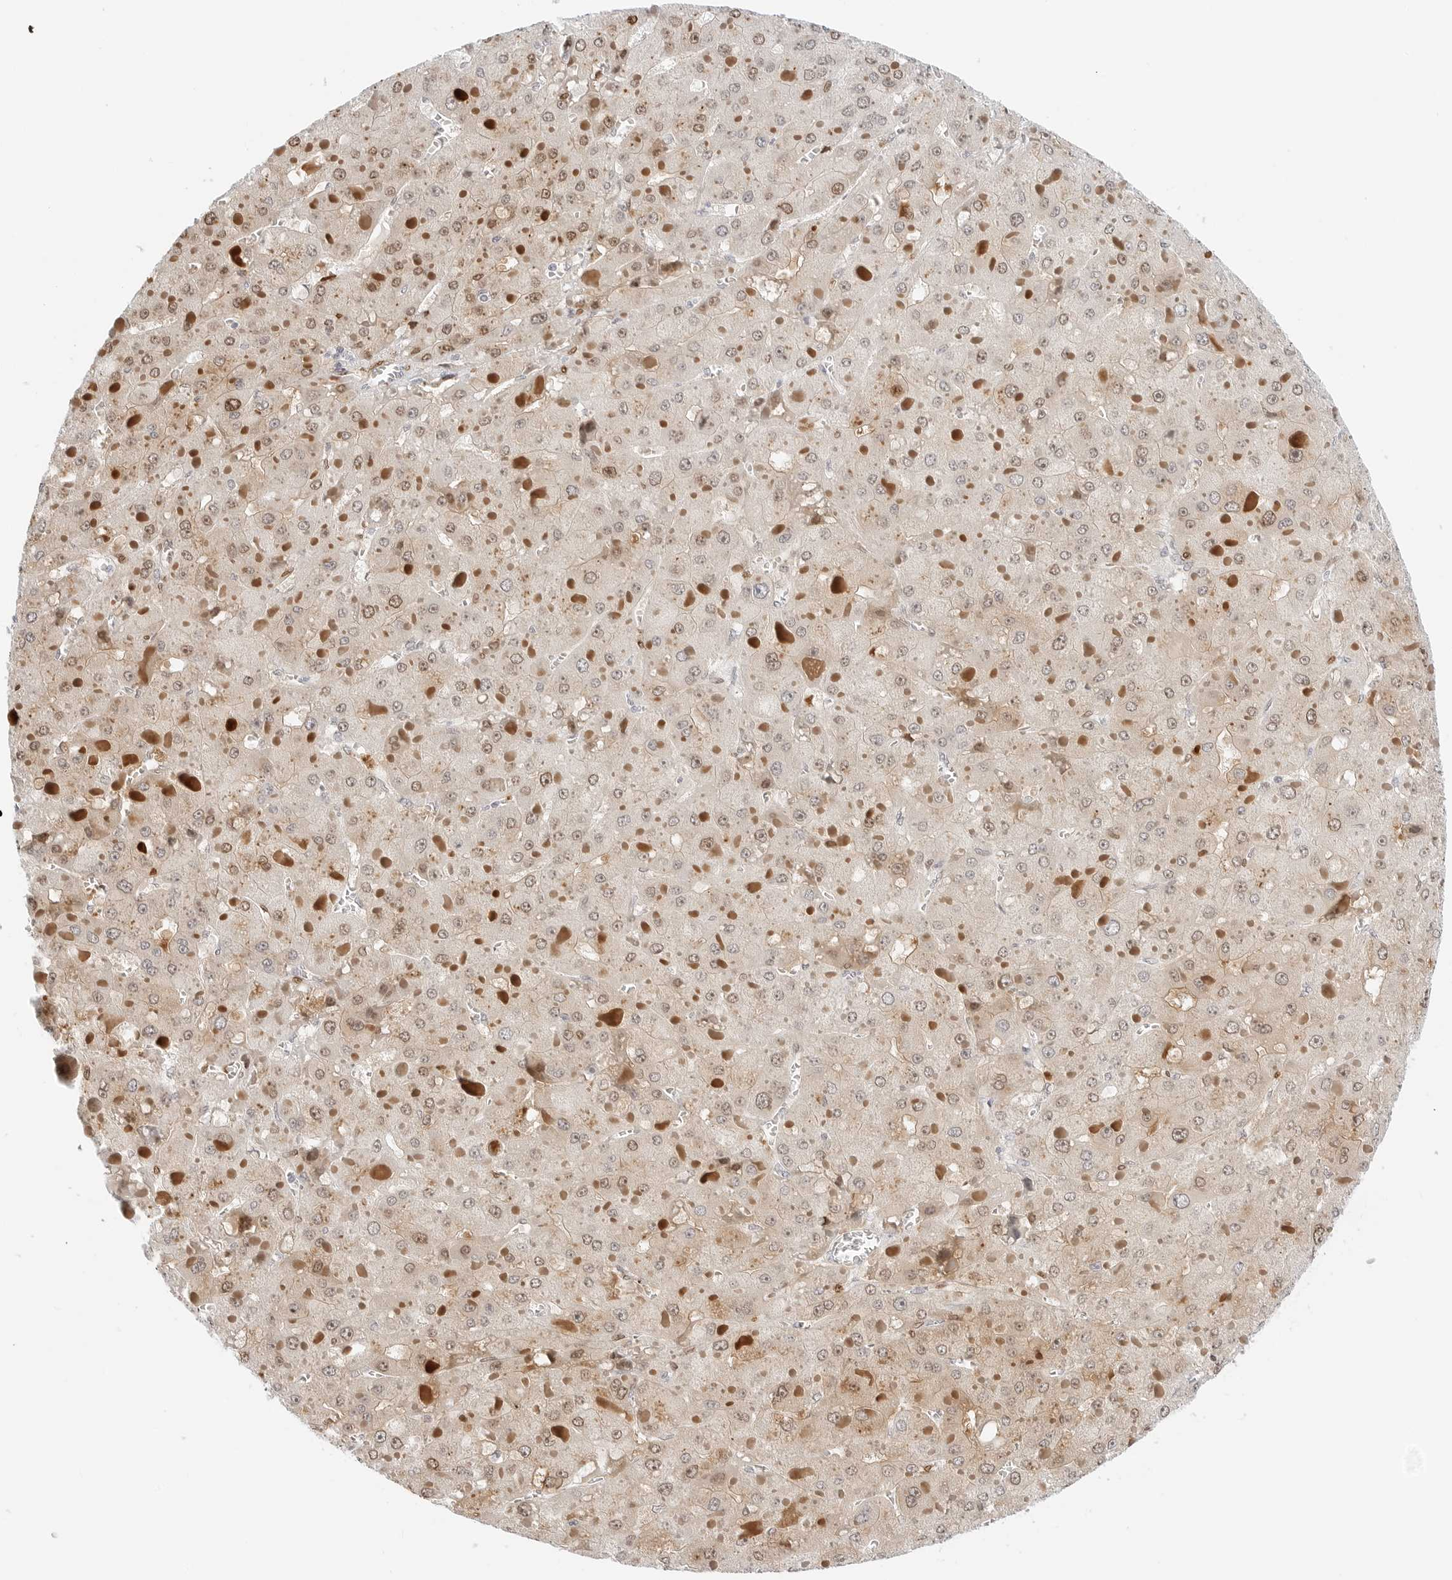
{"staining": {"intensity": "moderate", "quantity": "25%-75%", "location": "nuclear"}, "tissue": "liver cancer", "cell_type": "Tumor cells", "image_type": "cancer", "snomed": [{"axis": "morphology", "description": "Carcinoma, Hepatocellular, NOS"}, {"axis": "topography", "description": "Liver"}], "caption": "Brown immunohistochemical staining in human liver cancer (hepatocellular carcinoma) displays moderate nuclear staining in about 25%-75% of tumor cells. (DAB (3,3'-diaminobenzidine) IHC with brightfield microscopy, high magnification).", "gene": "SPIDR", "patient": {"sex": "female", "age": 73}}